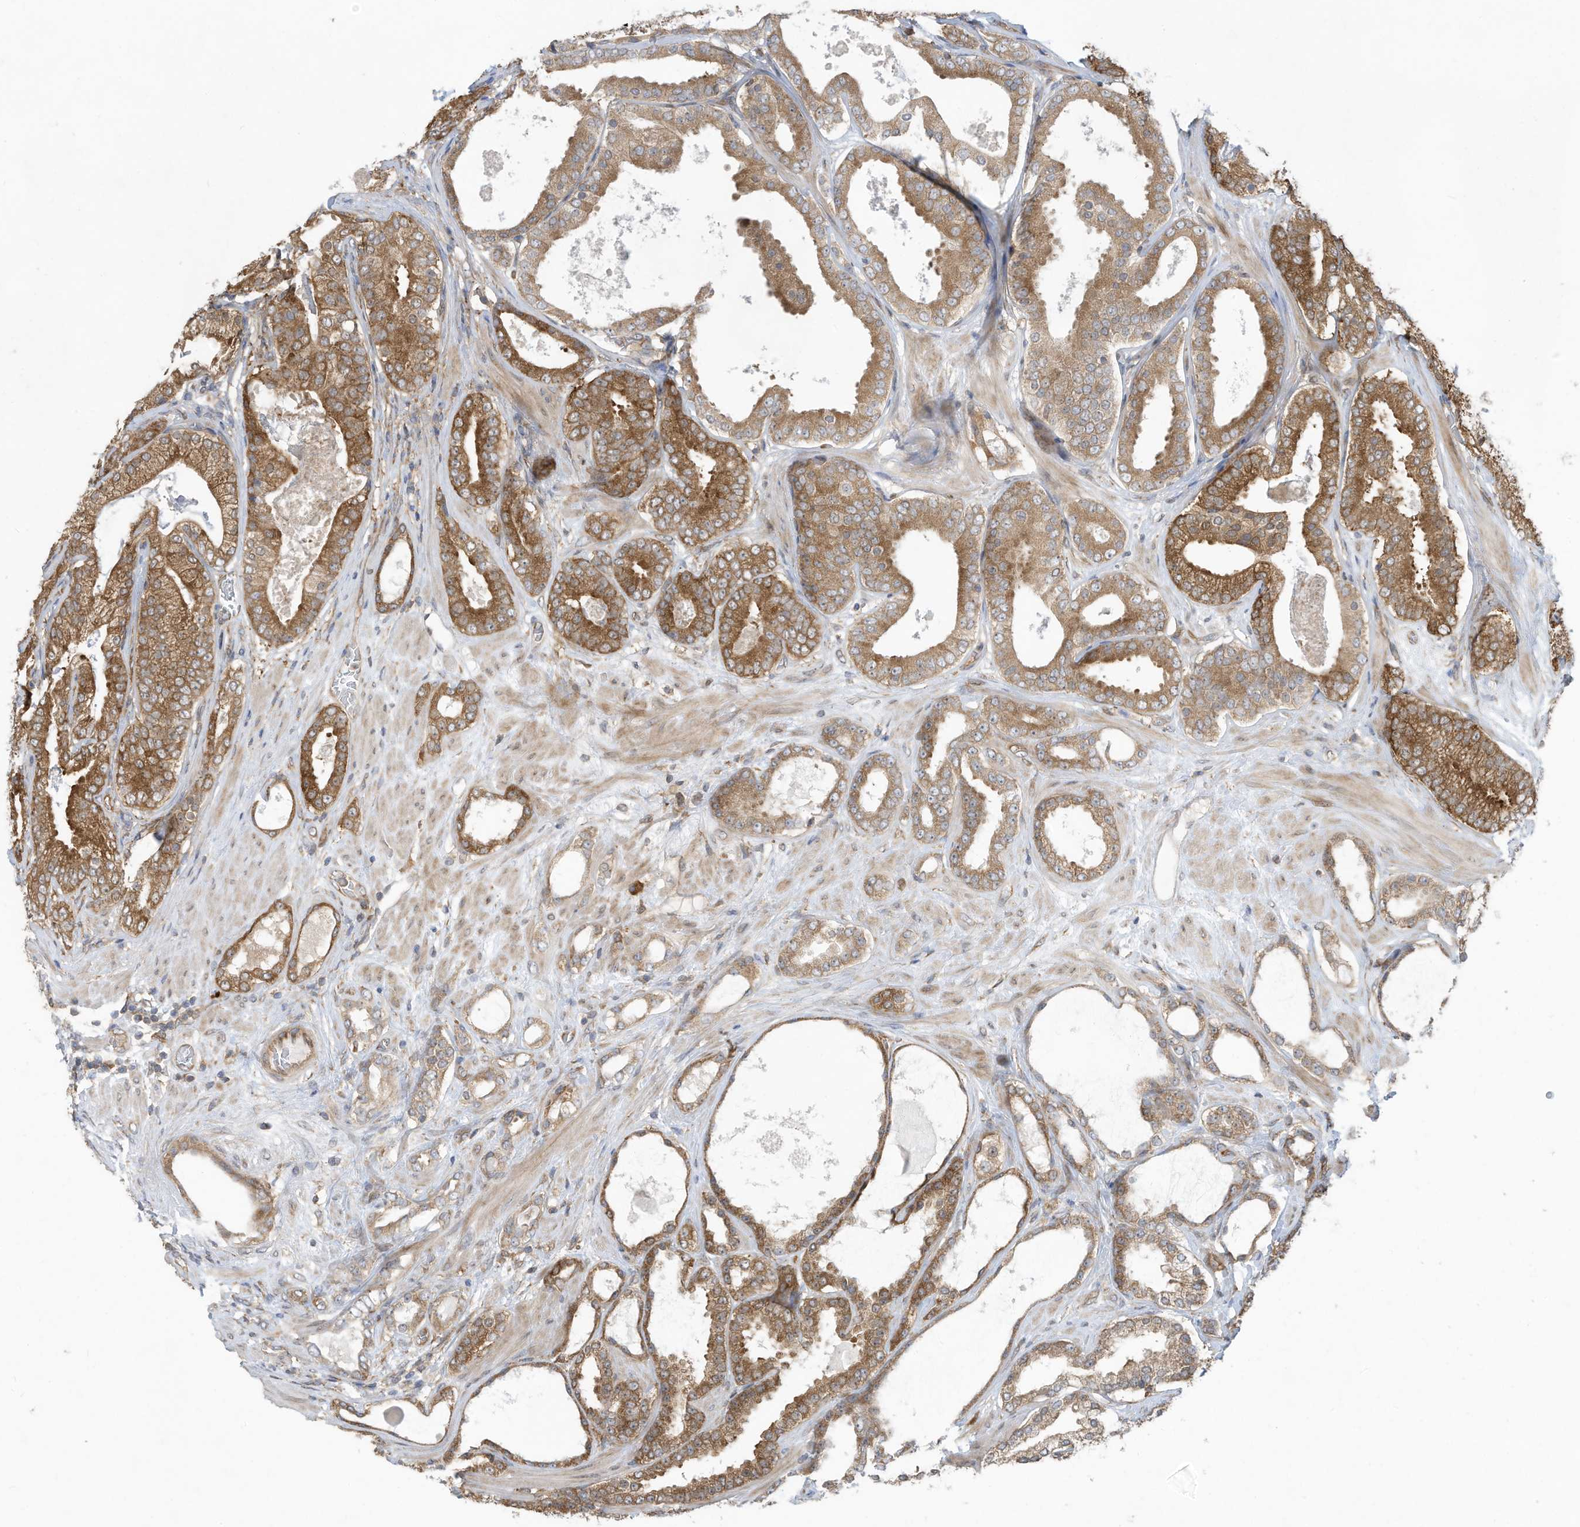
{"staining": {"intensity": "moderate", "quantity": ">75%", "location": "cytoplasmic/membranous"}, "tissue": "prostate cancer", "cell_type": "Tumor cells", "image_type": "cancer", "snomed": [{"axis": "morphology", "description": "Adenocarcinoma, High grade"}, {"axis": "topography", "description": "Prostate"}], "caption": "A photomicrograph of human prostate cancer (high-grade adenocarcinoma) stained for a protein displays moderate cytoplasmic/membranous brown staining in tumor cells.", "gene": "USE1", "patient": {"sex": "male", "age": 60}}